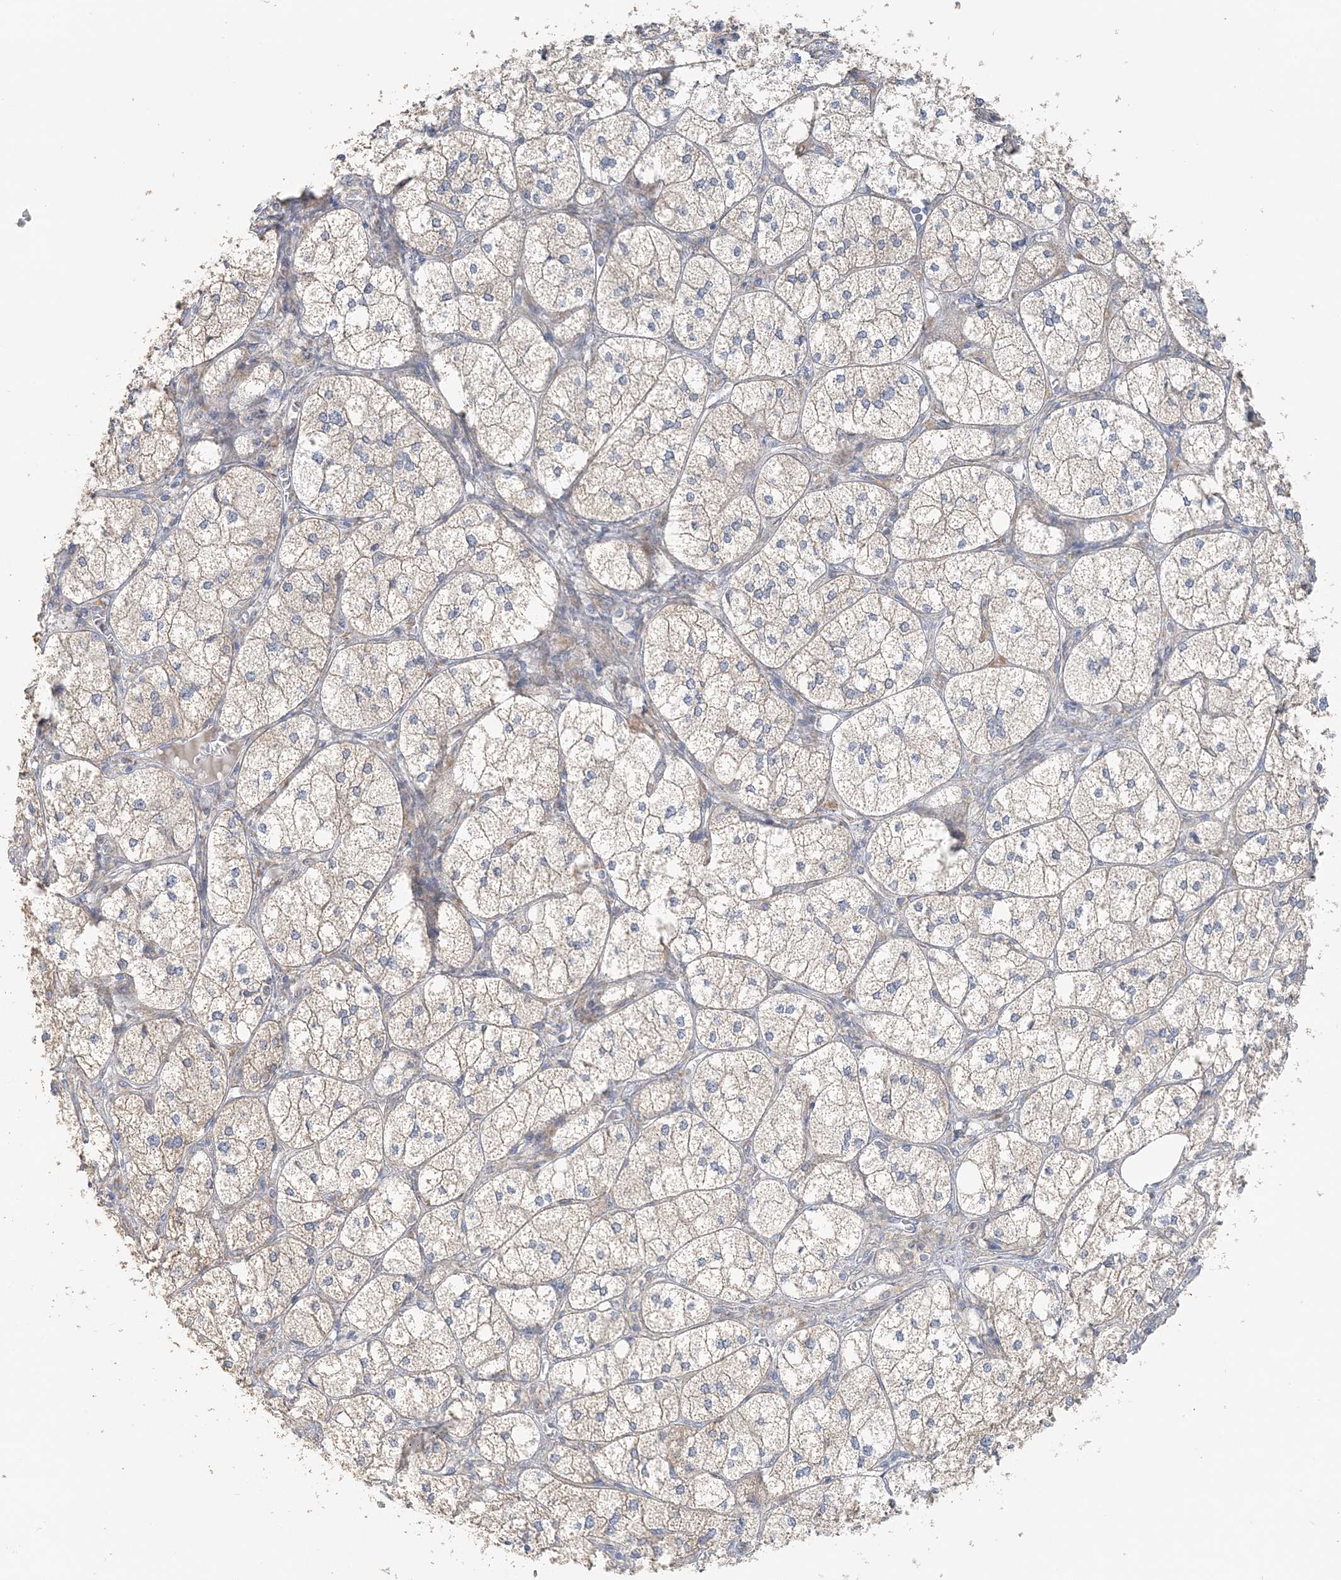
{"staining": {"intensity": "moderate", "quantity": "25%-75%", "location": "cytoplasmic/membranous"}, "tissue": "adrenal gland", "cell_type": "Glandular cells", "image_type": "normal", "snomed": [{"axis": "morphology", "description": "Normal tissue, NOS"}, {"axis": "topography", "description": "Adrenal gland"}], "caption": "Normal adrenal gland shows moderate cytoplasmic/membranous positivity in about 25%-75% of glandular cells, visualized by immunohistochemistry. The staining is performed using DAB (3,3'-diaminobenzidine) brown chromogen to label protein expression. The nuclei are counter-stained blue using hematoxylin.", "gene": "TBC1D5", "patient": {"sex": "female", "age": 61}}